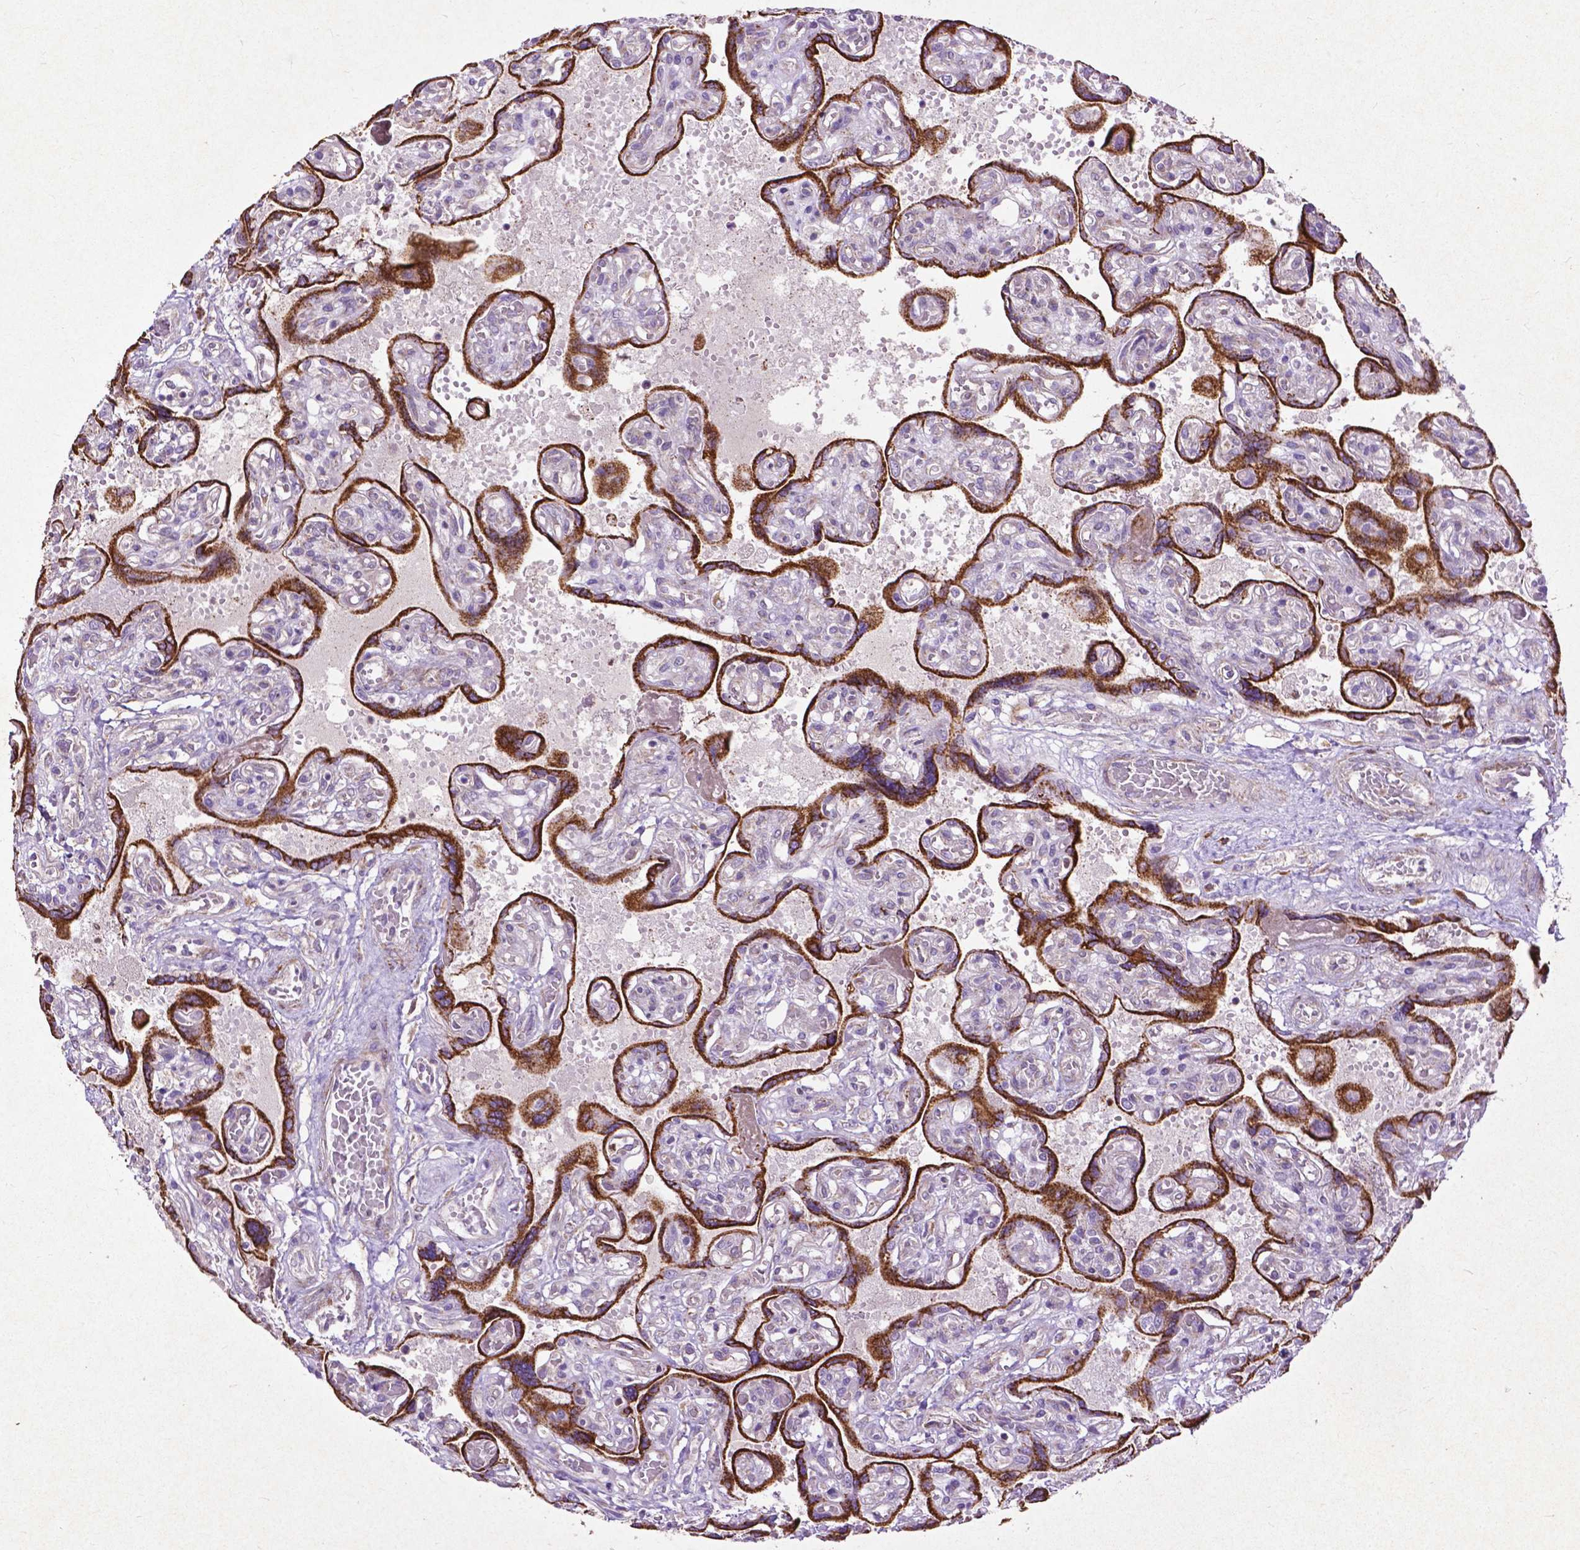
{"staining": {"intensity": "strong", "quantity": ">75%", "location": "cytoplasmic/membranous"}, "tissue": "placenta", "cell_type": "Decidual cells", "image_type": "normal", "snomed": [{"axis": "morphology", "description": "Normal tissue, NOS"}, {"axis": "topography", "description": "Placenta"}], "caption": "IHC histopathology image of normal placenta stained for a protein (brown), which demonstrates high levels of strong cytoplasmic/membranous positivity in approximately >75% of decidual cells.", "gene": "THEGL", "patient": {"sex": "female", "age": 32}}